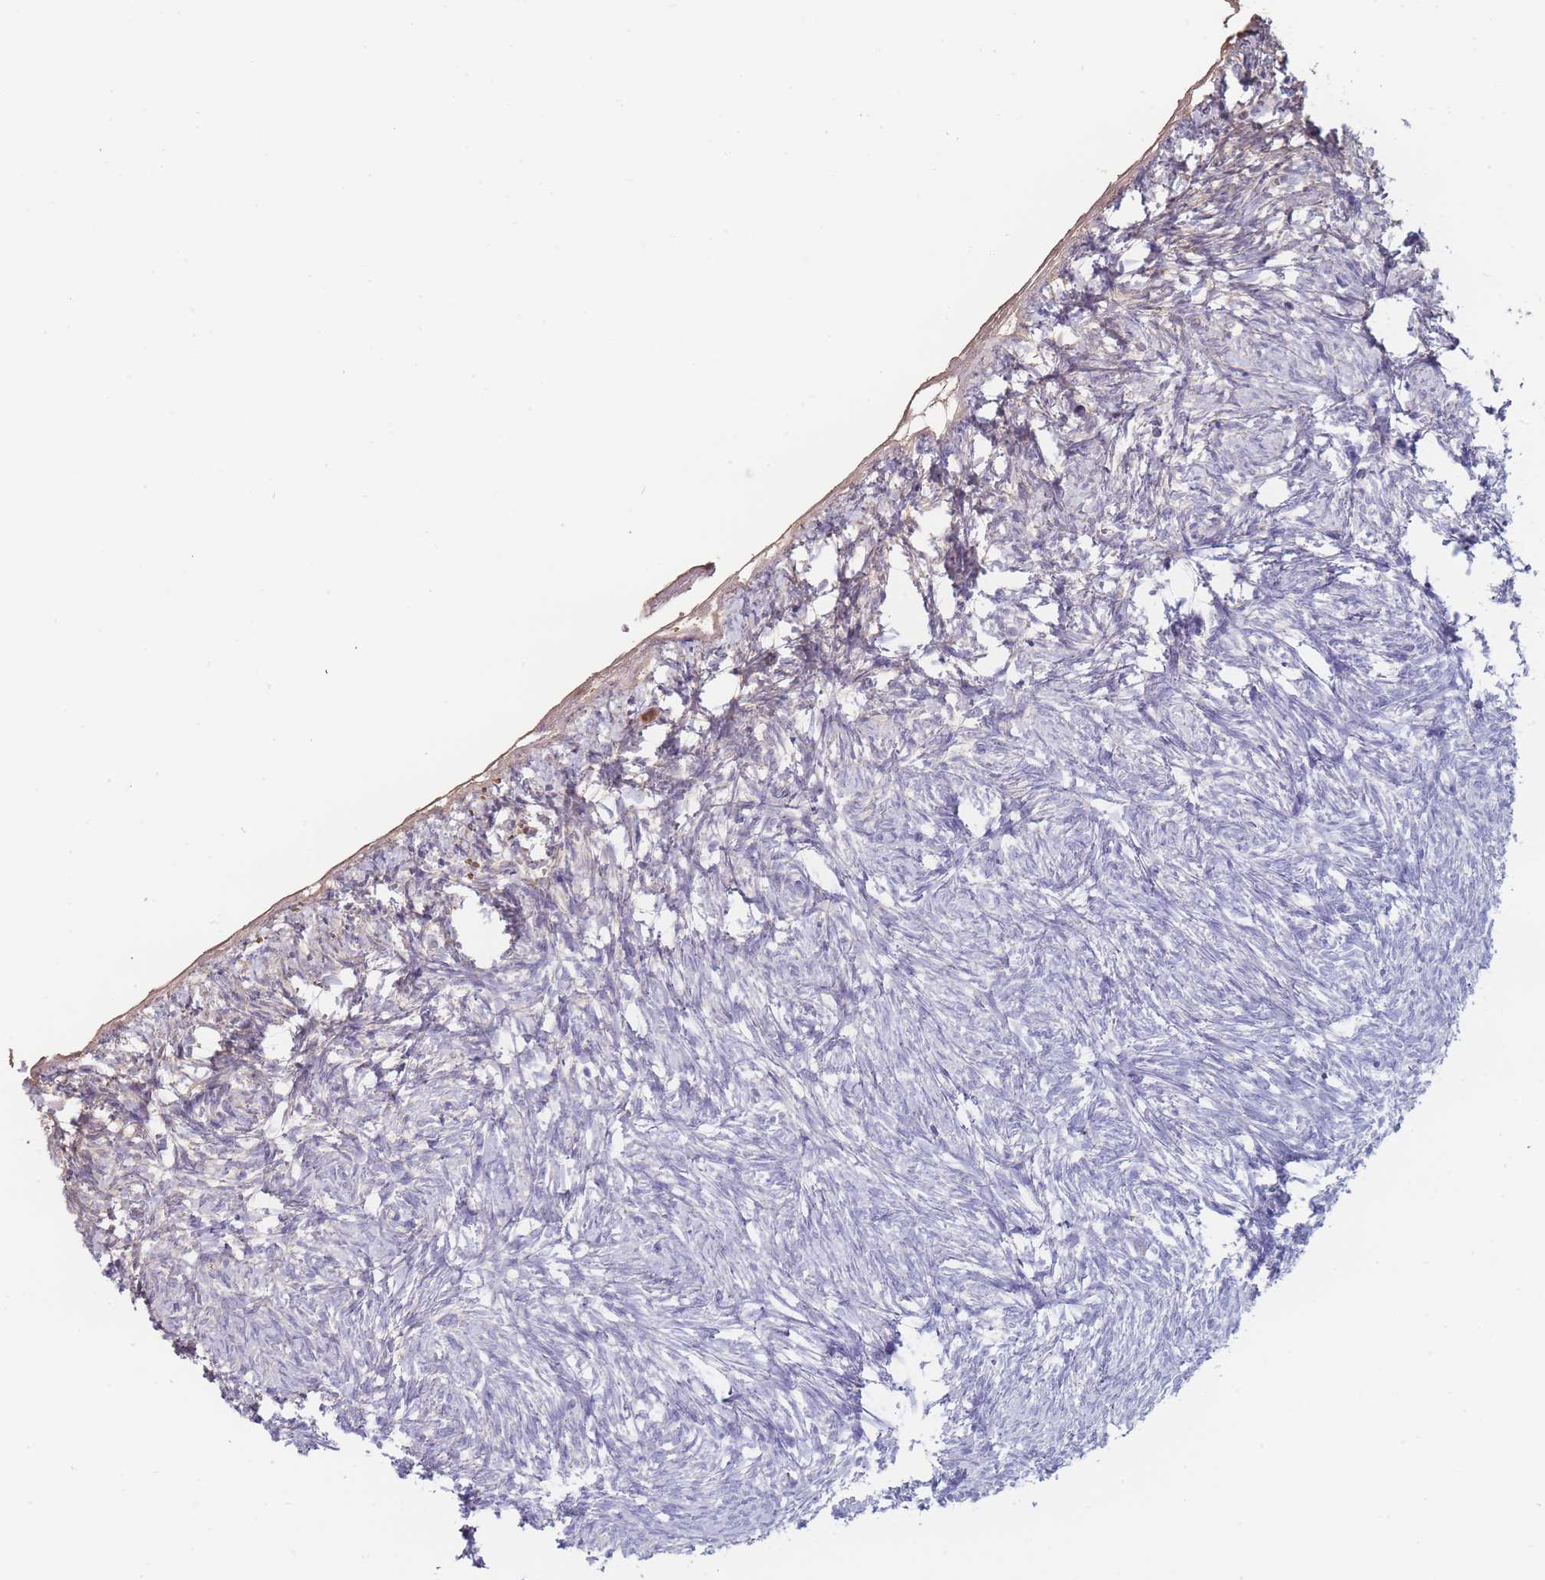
{"staining": {"intensity": "negative", "quantity": "none", "location": "none"}, "tissue": "ovary", "cell_type": "Ovarian stroma cells", "image_type": "normal", "snomed": [{"axis": "morphology", "description": "Normal tissue, NOS"}, {"axis": "topography", "description": "Ovary"}], "caption": "The micrograph demonstrates no significant staining in ovarian stroma cells of ovary.", "gene": "ENSG00000284931", "patient": {"sex": "female", "age": 51}}